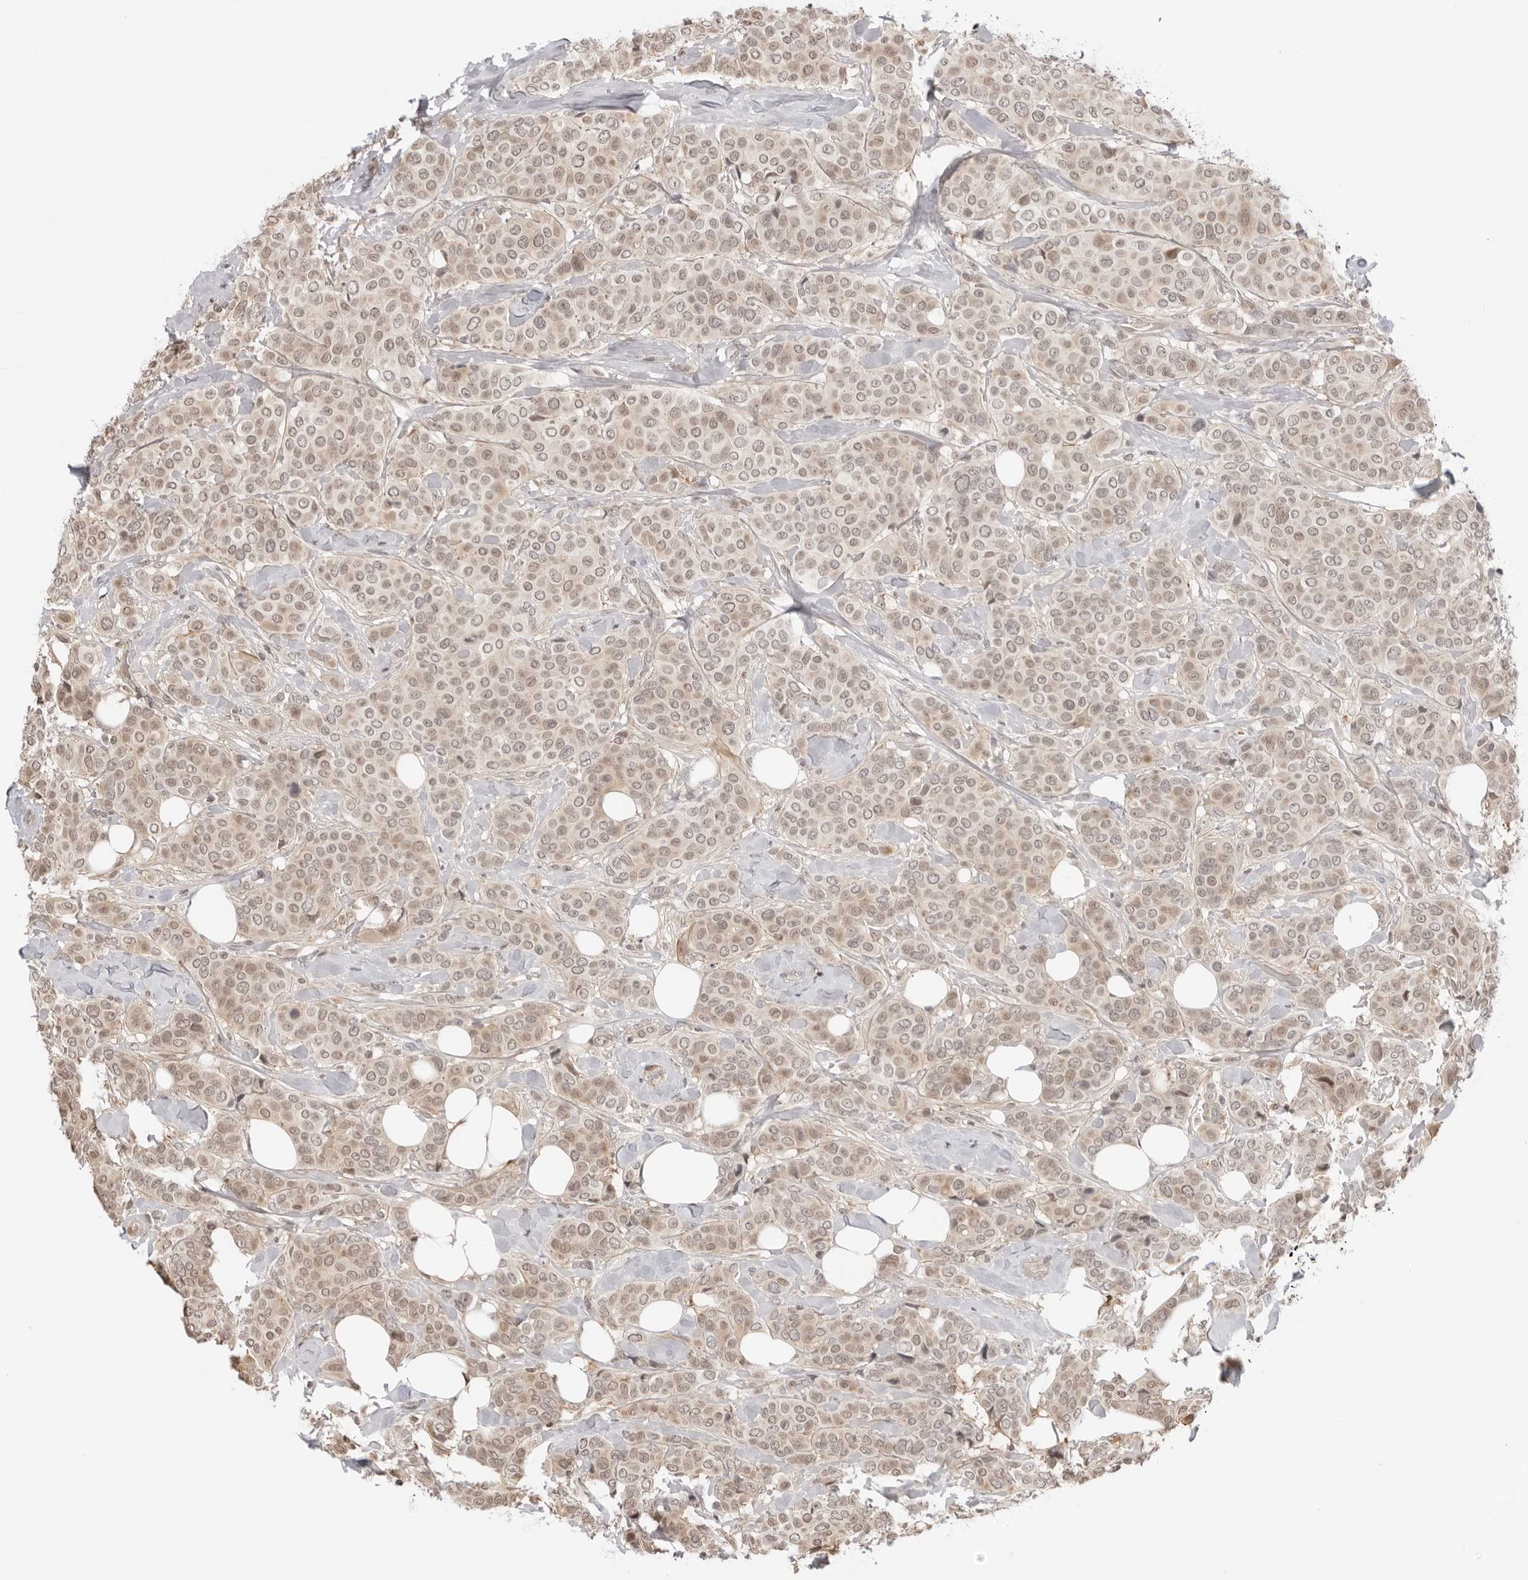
{"staining": {"intensity": "weak", "quantity": "25%-75%", "location": "cytoplasmic/membranous,nuclear"}, "tissue": "breast cancer", "cell_type": "Tumor cells", "image_type": "cancer", "snomed": [{"axis": "morphology", "description": "Lobular carcinoma"}, {"axis": "topography", "description": "Breast"}], "caption": "Tumor cells demonstrate low levels of weak cytoplasmic/membranous and nuclear staining in approximately 25%-75% of cells in lobular carcinoma (breast). The protein of interest is shown in brown color, while the nuclei are stained blue.", "gene": "RNF146", "patient": {"sex": "female", "age": 51}}